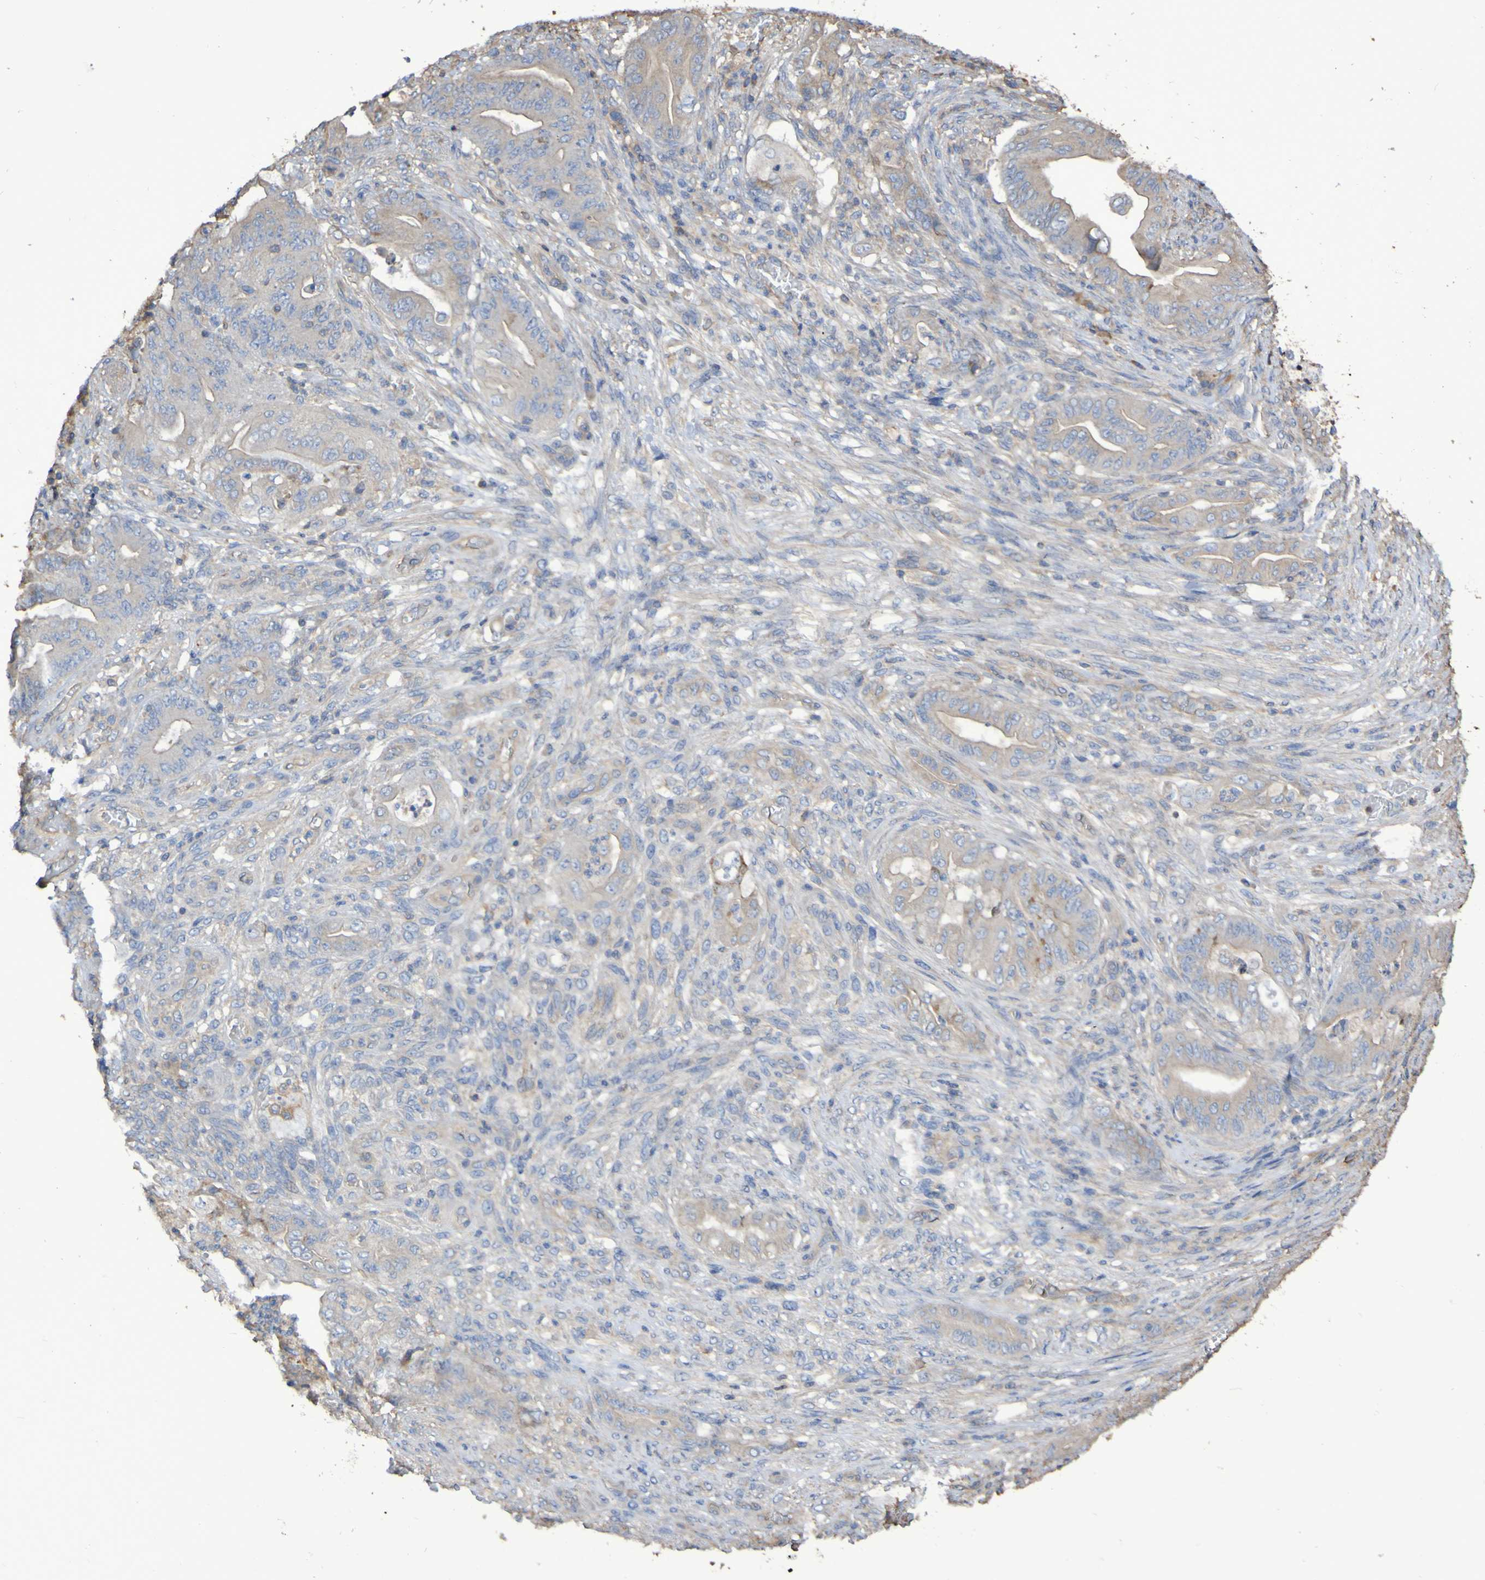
{"staining": {"intensity": "weak", "quantity": "<25%", "location": "cytoplasmic/membranous"}, "tissue": "stomach cancer", "cell_type": "Tumor cells", "image_type": "cancer", "snomed": [{"axis": "morphology", "description": "Adenocarcinoma, NOS"}, {"axis": "topography", "description": "Stomach"}], "caption": "A high-resolution image shows immunohistochemistry staining of stomach cancer, which displays no significant staining in tumor cells.", "gene": "SYNJ1", "patient": {"sex": "female", "age": 73}}